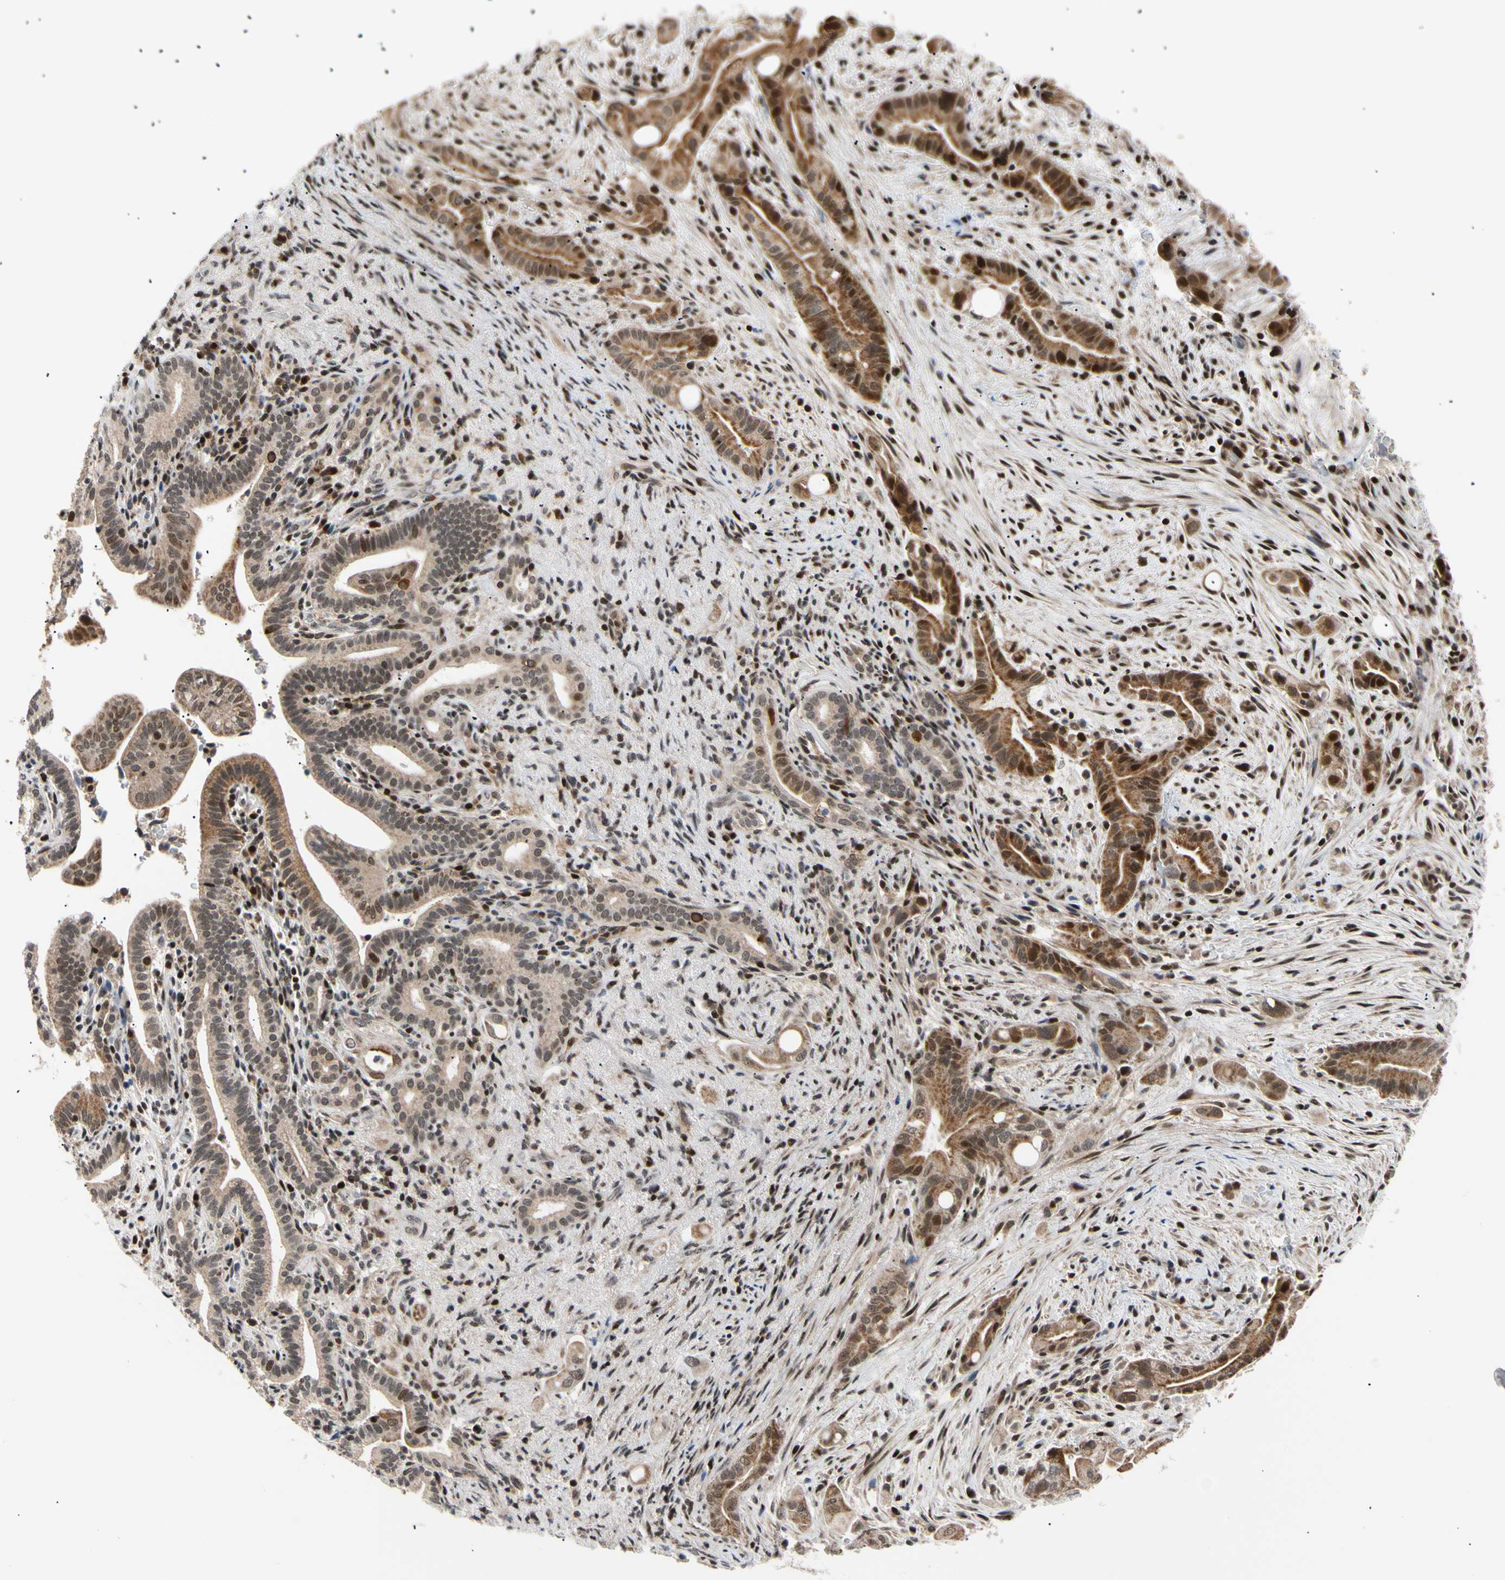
{"staining": {"intensity": "strong", "quantity": "25%-75%", "location": "cytoplasmic/membranous,nuclear"}, "tissue": "liver cancer", "cell_type": "Tumor cells", "image_type": "cancer", "snomed": [{"axis": "morphology", "description": "Cholangiocarcinoma"}, {"axis": "topography", "description": "Liver"}], "caption": "Immunohistochemistry (DAB) staining of human liver cancer exhibits strong cytoplasmic/membranous and nuclear protein positivity in approximately 25%-75% of tumor cells.", "gene": "E2F1", "patient": {"sex": "female", "age": 68}}